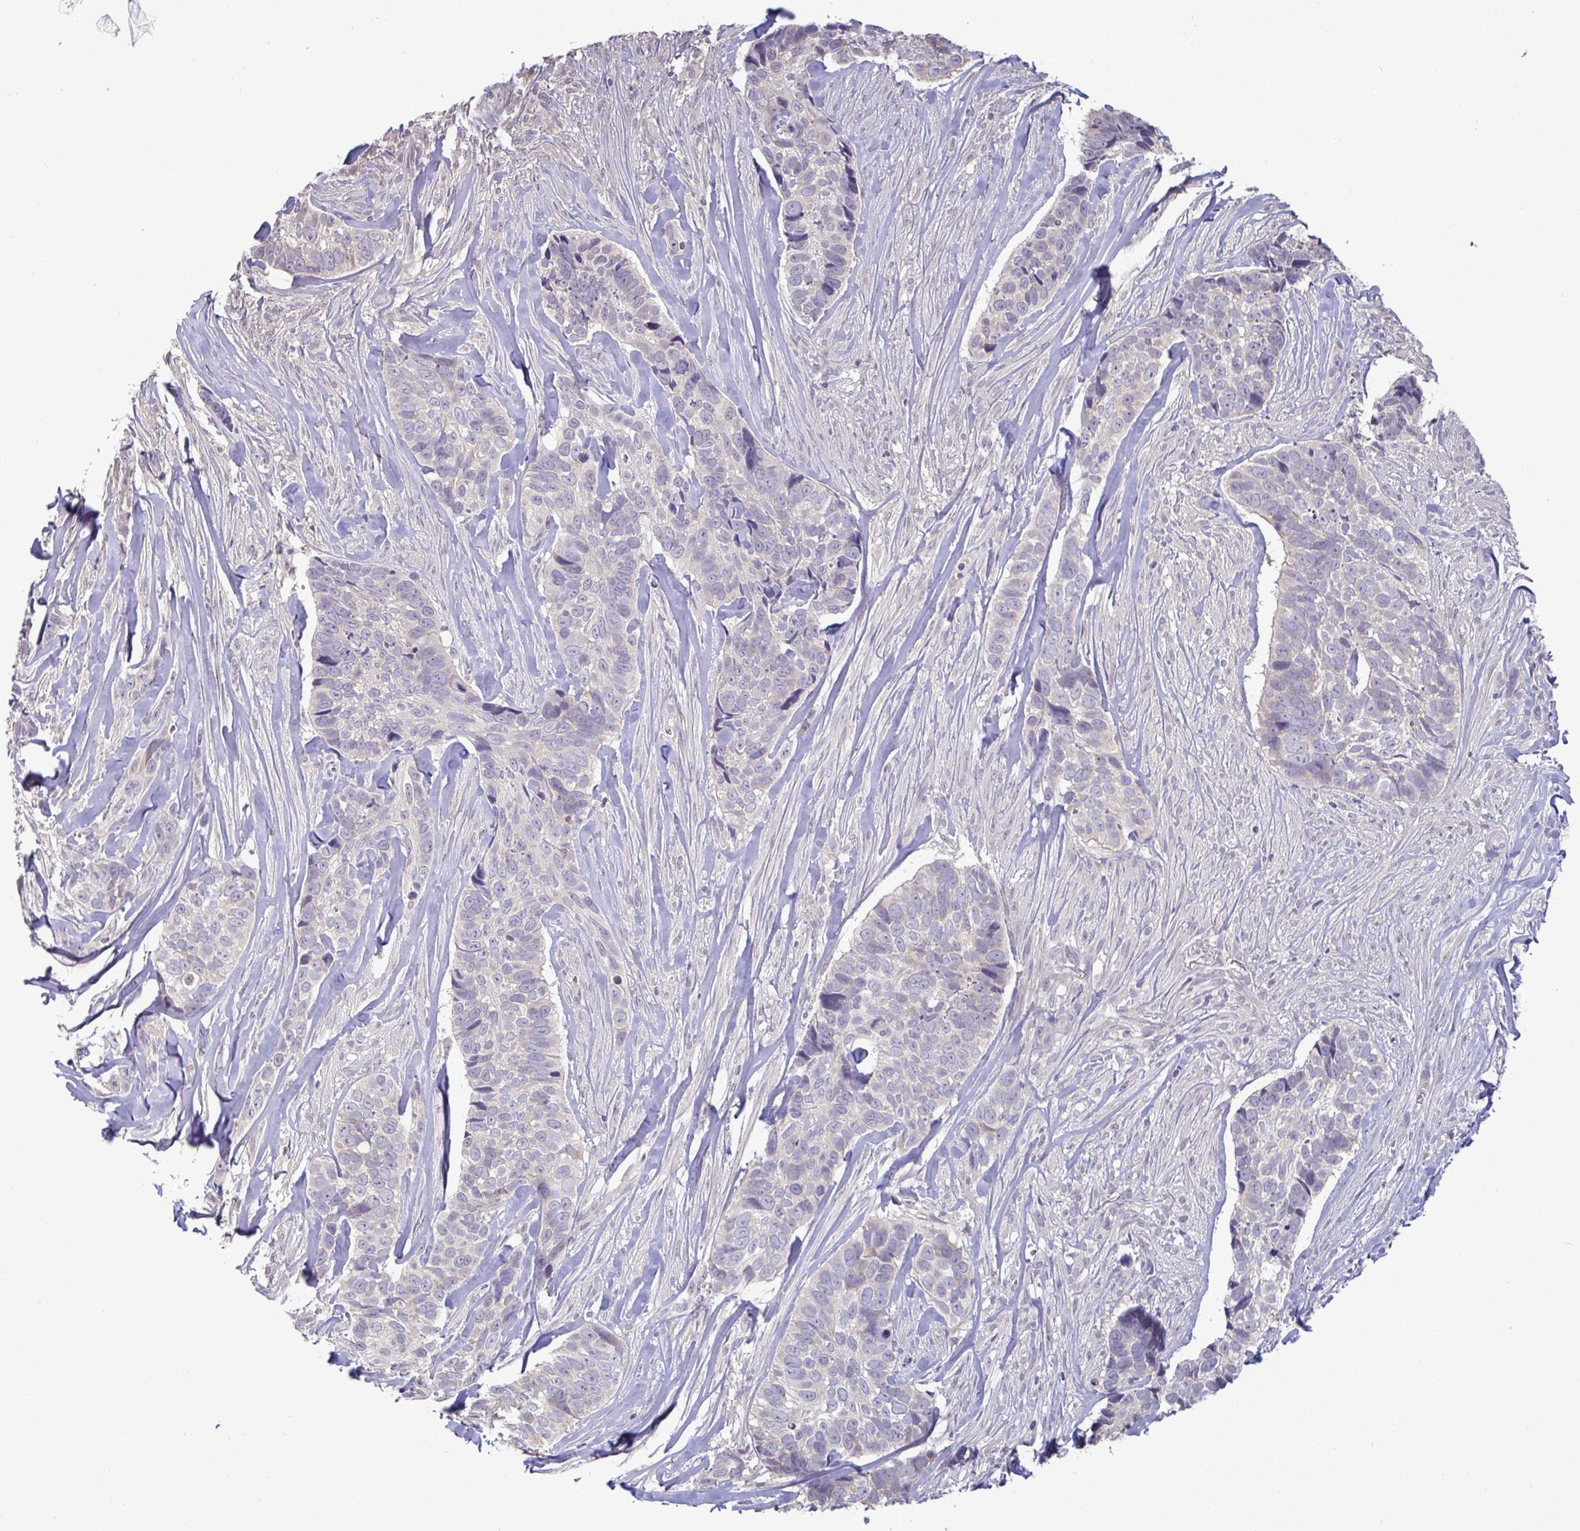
{"staining": {"intensity": "negative", "quantity": "none", "location": "none"}, "tissue": "skin cancer", "cell_type": "Tumor cells", "image_type": "cancer", "snomed": [{"axis": "morphology", "description": "Basal cell carcinoma"}, {"axis": "topography", "description": "Skin"}], "caption": "This is an immunohistochemistry (IHC) image of human basal cell carcinoma (skin). There is no staining in tumor cells.", "gene": "TMEM41A", "patient": {"sex": "female", "age": 82}}